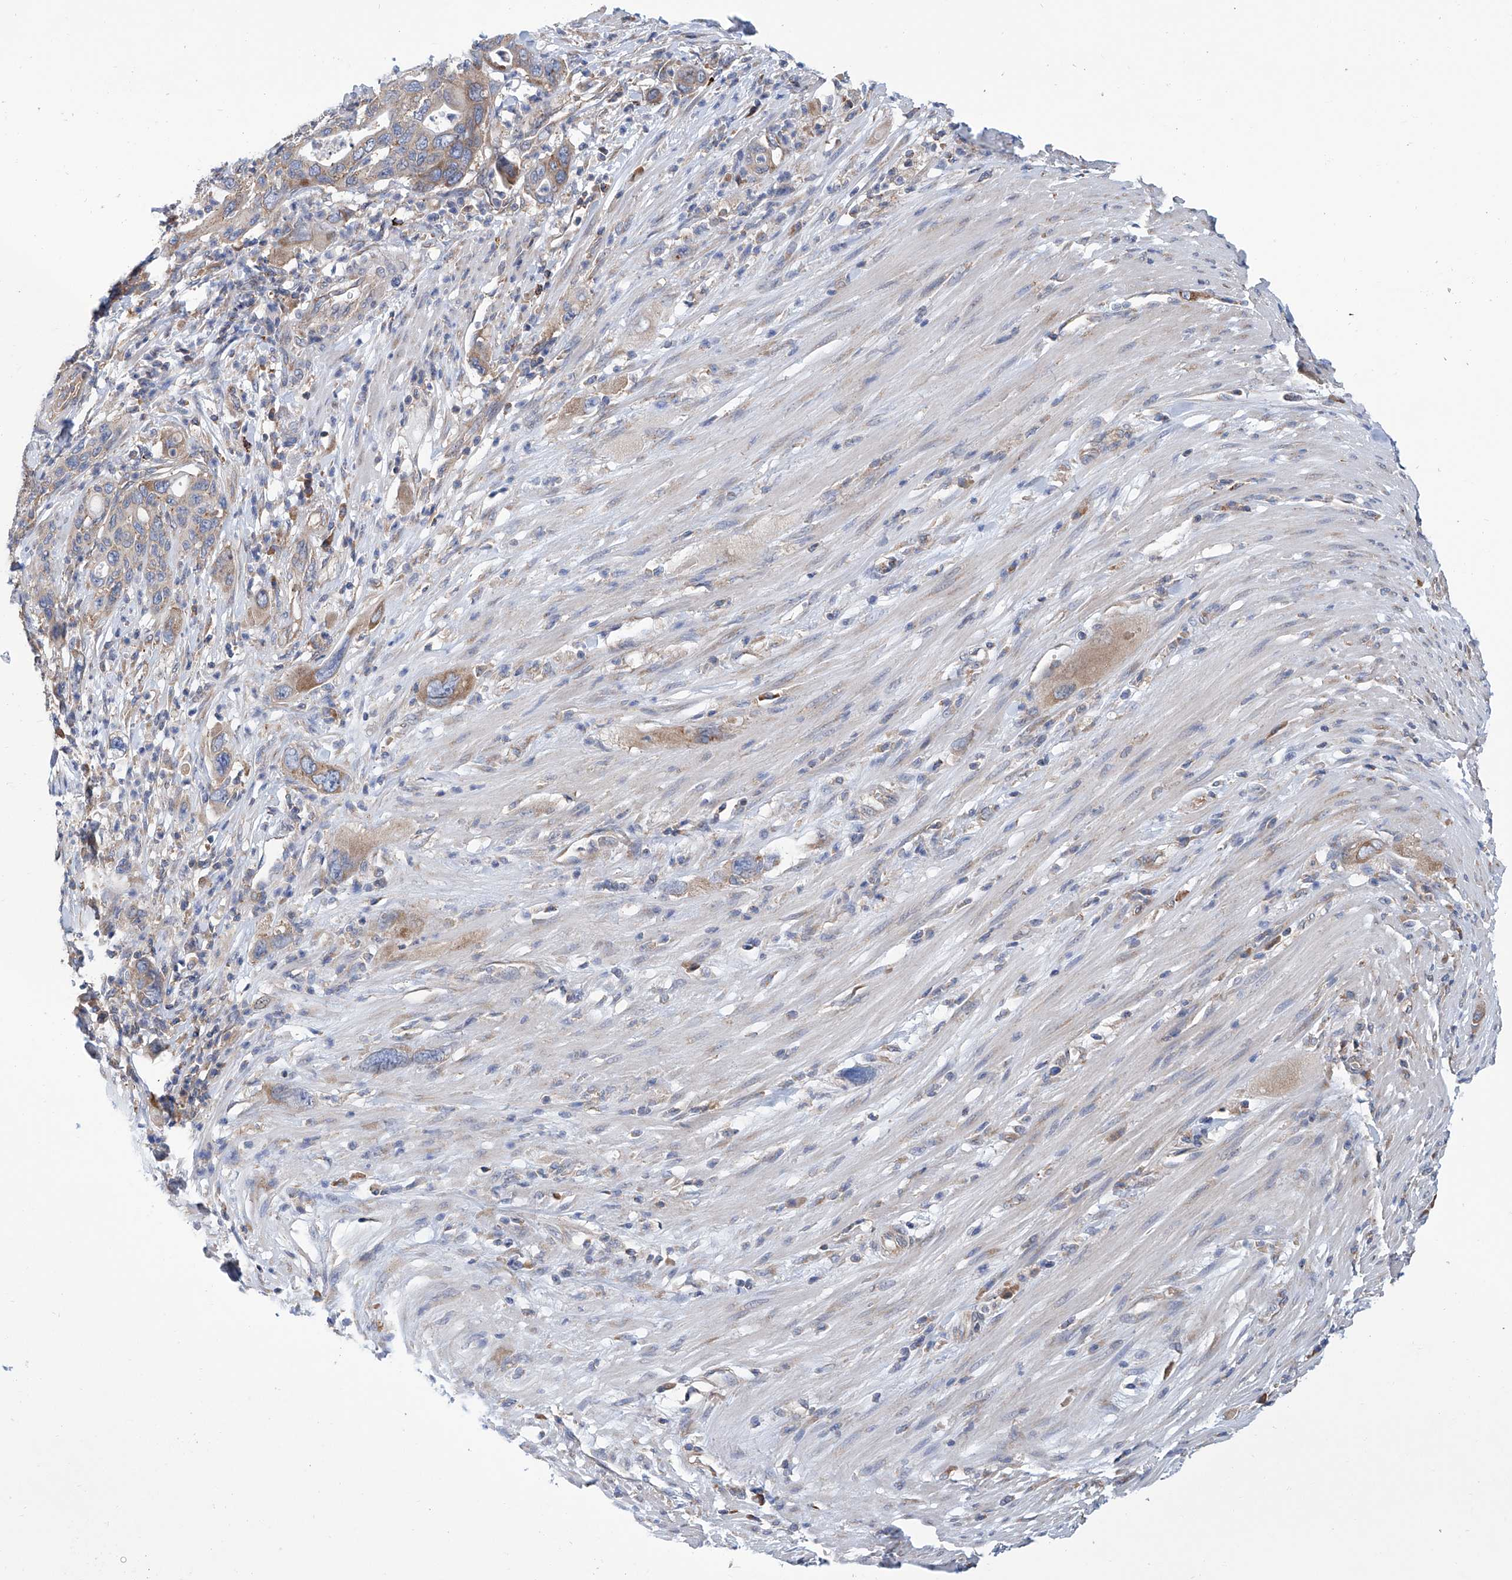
{"staining": {"intensity": "moderate", "quantity": "25%-75%", "location": "cytoplasmic/membranous"}, "tissue": "pancreatic cancer", "cell_type": "Tumor cells", "image_type": "cancer", "snomed": [{"axis": "morphology", "description": "Adenocarcinoma, NOS"}, {"axis": "topography", "description": "Pancreas"}], "caption": "Immunohistochemical staining of pancreatic adenocarcinoma reveals medium levels of moderate cytoplasmic/membranous protein expression in approximately 25%-75% of tumor cells. The staining was performed using DAB, with brown indicating positive protein expression. Nuclei are stained blue with hematoxylin.", "gene": "SENP2", "patient": {"sex": "female", "age": 71}}